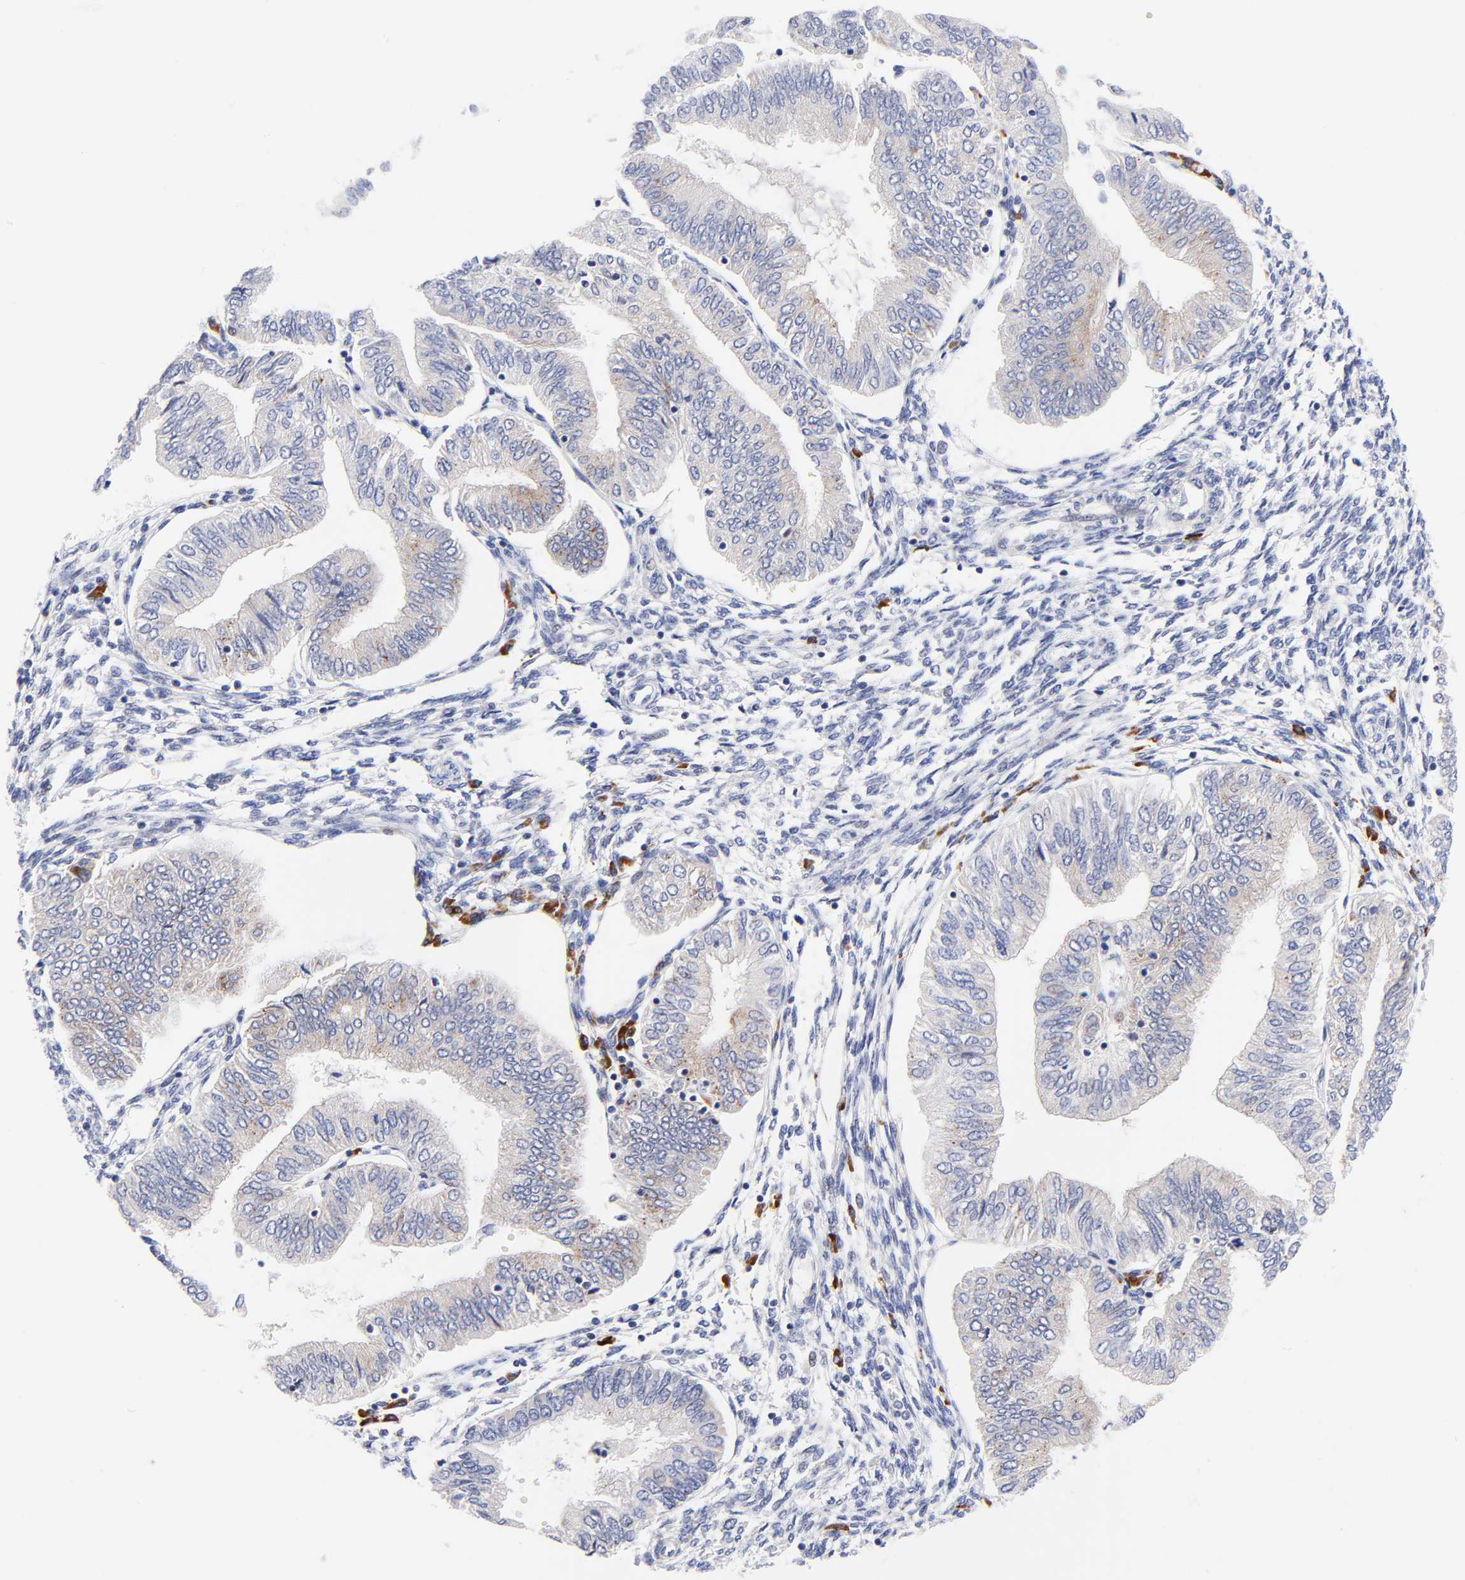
{"staining": {"intensity": "weak", "quantity": ">75%", "location": "cytoplasmic/membranous"}, "tissue": "endometrial cancer", "cell_type": "Tumor cells", "image_type": "cancer", "snomed": [{"axis": "morphology", "description": "Adenocarcinoma, NOS"}, {"axis": "topography", "description": "Endometrium"}], "caption": "This micrograph shows adenocarcinoma (endometrial) stained with immunohistochemistry (IHC) to label a protein in brown. The cytoplasmic/membranous of tumor cells show weak positivity for the protein. Nuclei are counter-stained blue.", "gene": "AFF2", "patient": {"sex": "female", "age": 51}}